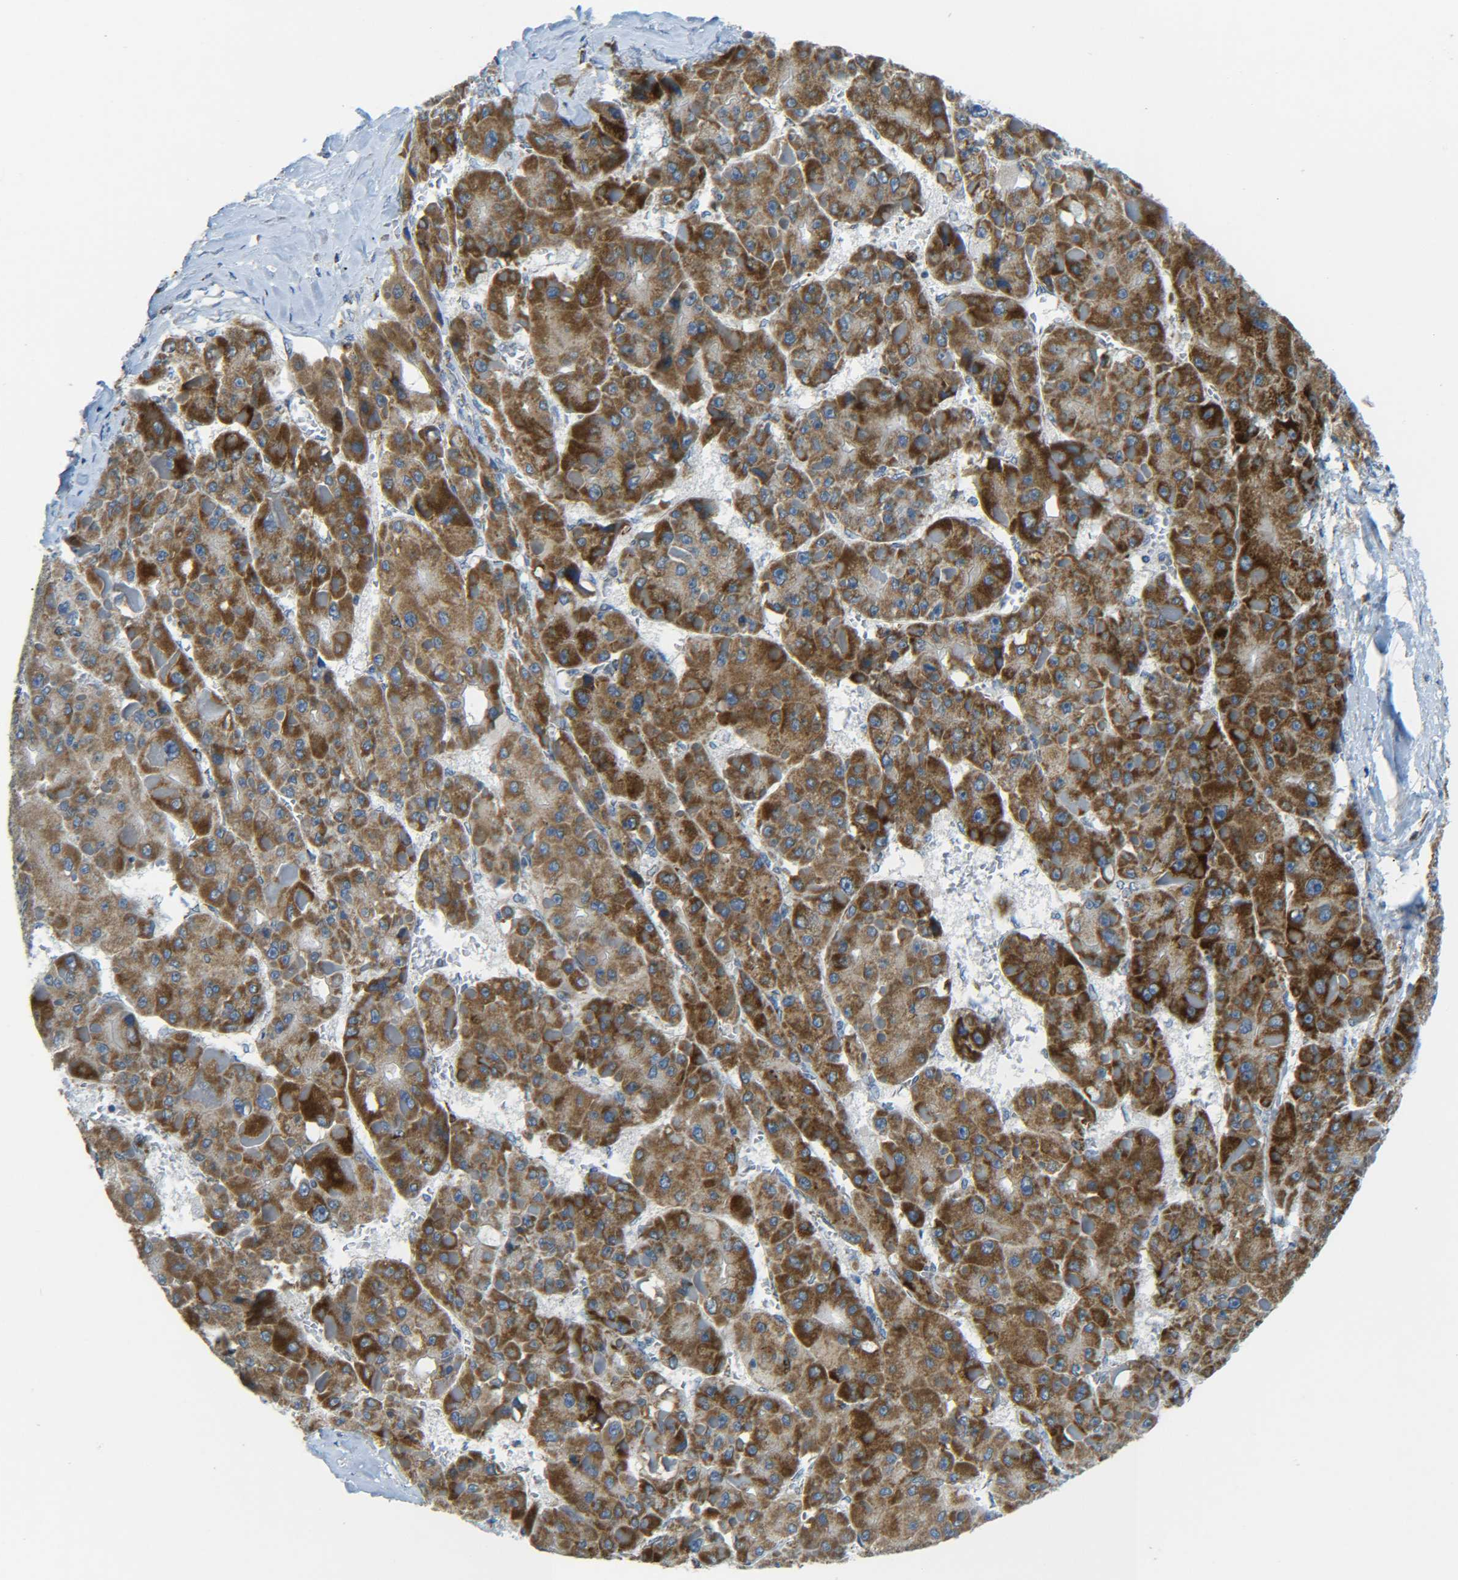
{"staining": {"intensity": "moderate", "quantity": ">75%", "location": "cytoplasmic/membranous"}, "tissue": "liver cancer", "cell_type": "Tumor cells", "image_type": "cancer", "snomed": [{"axis": "morphology", "description": "Carcinoma, Hepatocellular, NOS"}, {"axis": "topography", "description": "Liver"}], "caption": "Liver cancer (hepatocellular carcinoma) stained for a protein displays moderate cytoplasmic/membranous positivity in tumor cells.", "gene": "CYB5R1", "patient": {"sex": "female", "age": 73}}